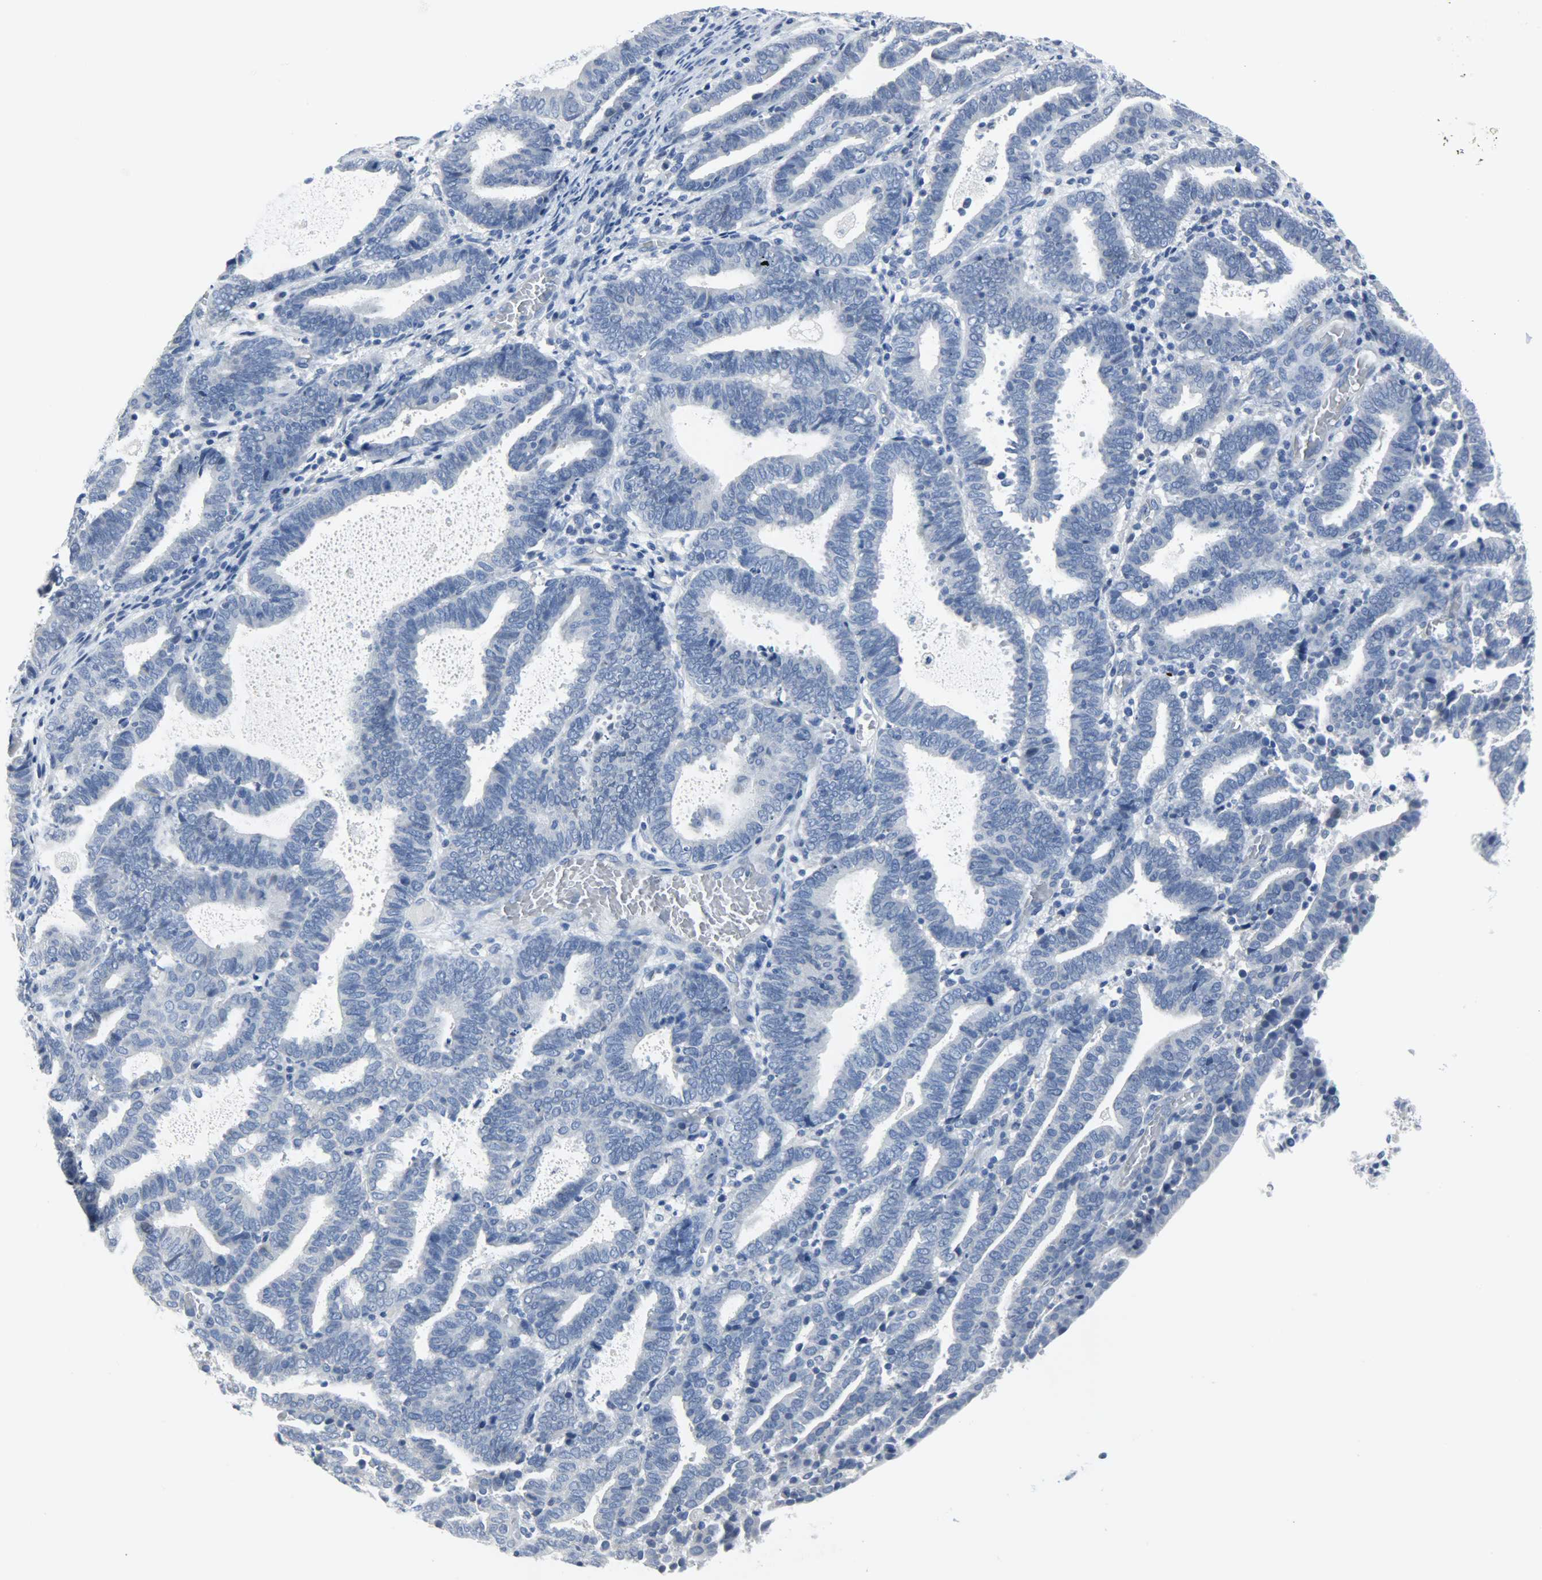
{"staining": {"intensity": "negative", "quantity": "none", "location": "none"}, "tissue": "endometrial cancer", "cell_type": "Tumor cells", "image_type": "cancer", "snomed": [{"axis": "morphology", "description": "Adenocarcinoma, NOS"}, {"axis": "topography", "description": "Uterus"}], "caption": "High power microscopy image of an immunohistochemistry micrograph of endometrial cancer (adenocarcinoma), revealing no significant expression in tumor cells.", "gene": "CEBPE", "patient": {"sex": "female", "age": 83}}